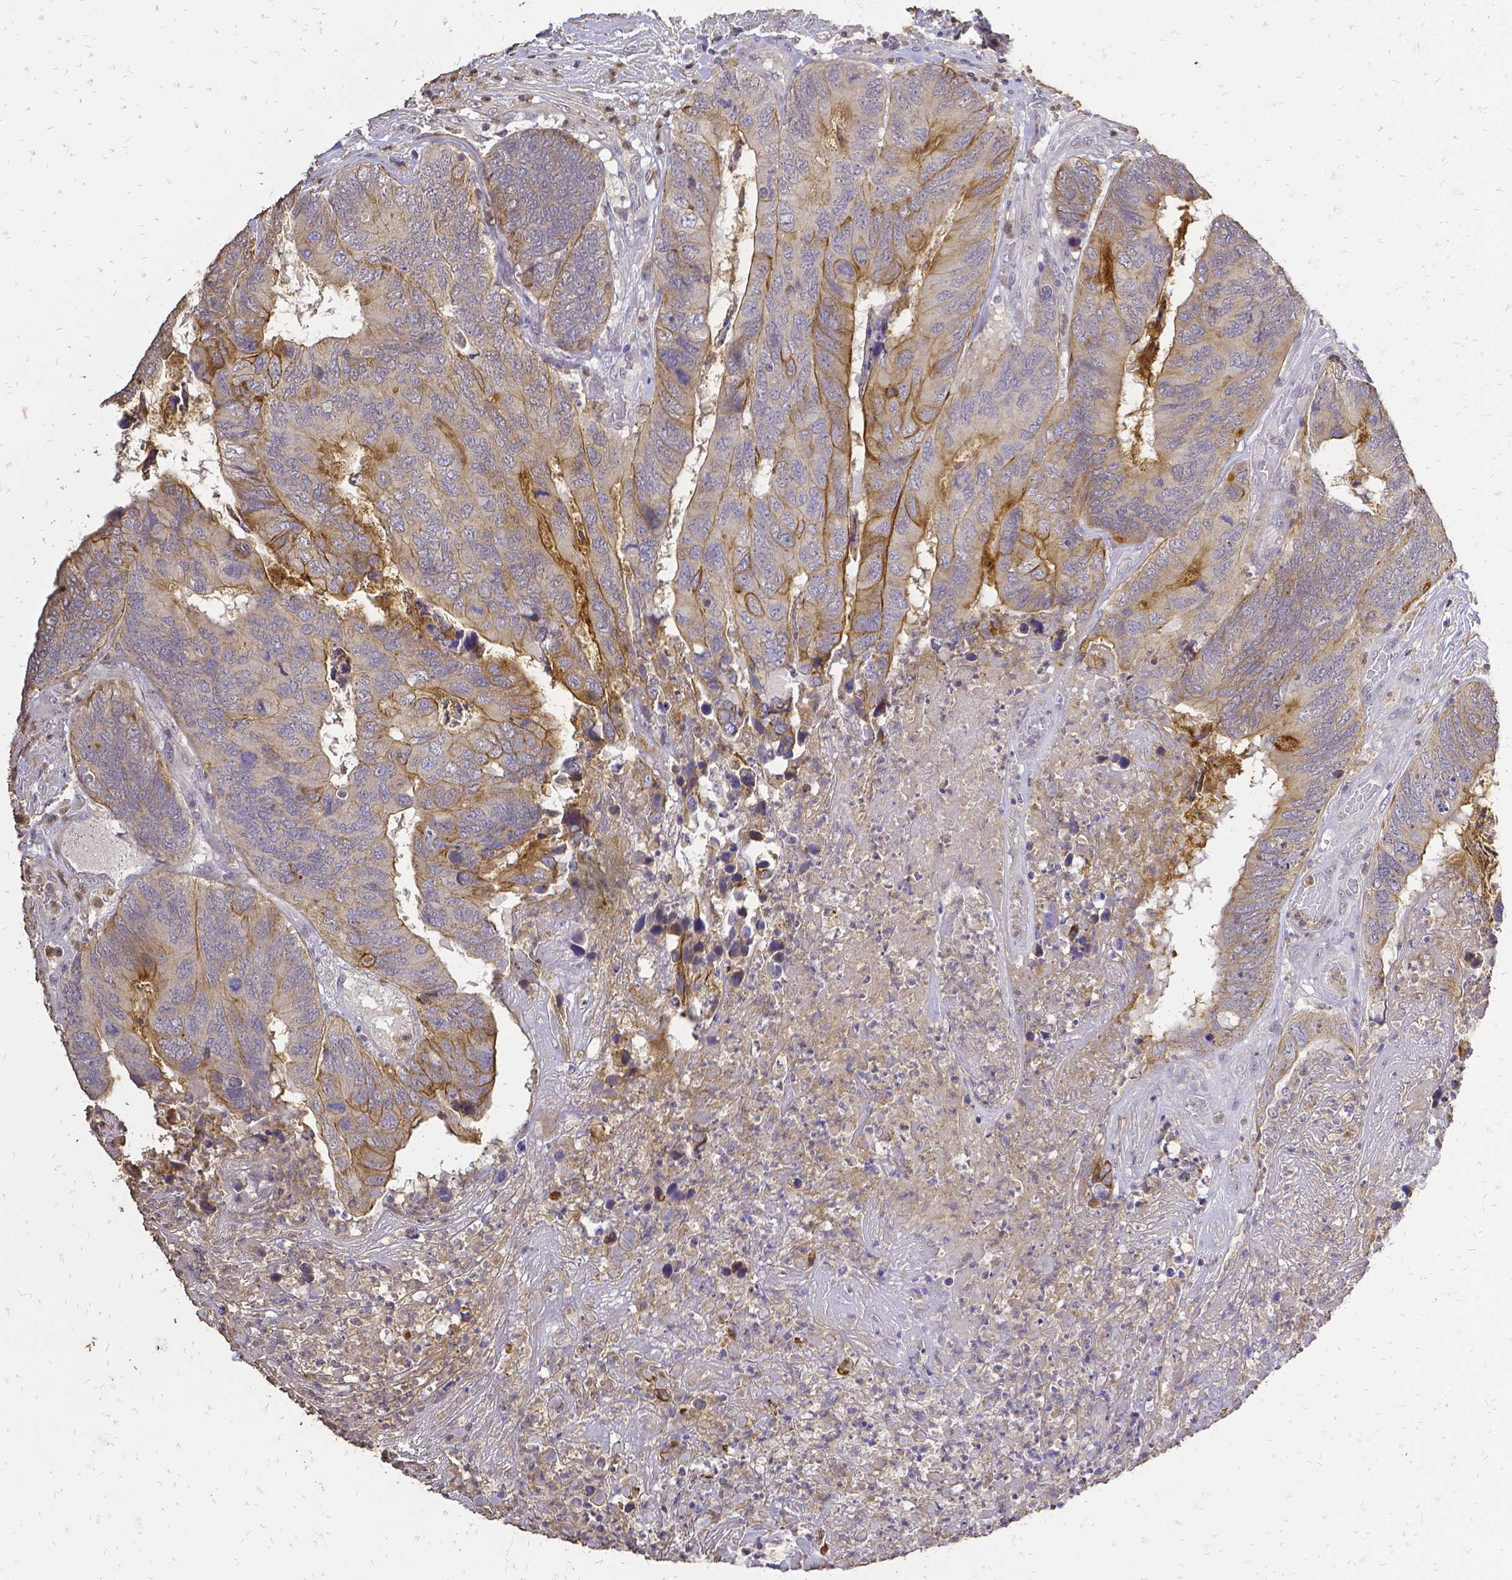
{"staining": {"intensity": "moderate", "quantity": "25%-75%", "location": "cytoplasmic/membranous"}, "tissue": "colorectal cancer", "cell_type": "Tumor cells", "image_type": "cancer", "snomed": [{"axis": "morphology", "description": "Adenocarcinoma, NOS"}, {"axis": "topography", "description": "Colon"}], "caption": "Immunohistochemistry (IHC) photomicrograph of neoplastic tissue: colorectal cancer stained using immunohistochemistry shows medium levels of moderate protein expression localized specifically in the cytoplasmic/membranous of tumor cells, appearing as a cytoplasmic/membranous brown color.", "gene": "CIB1", "patient": {"sex": "female", "age": 67}}